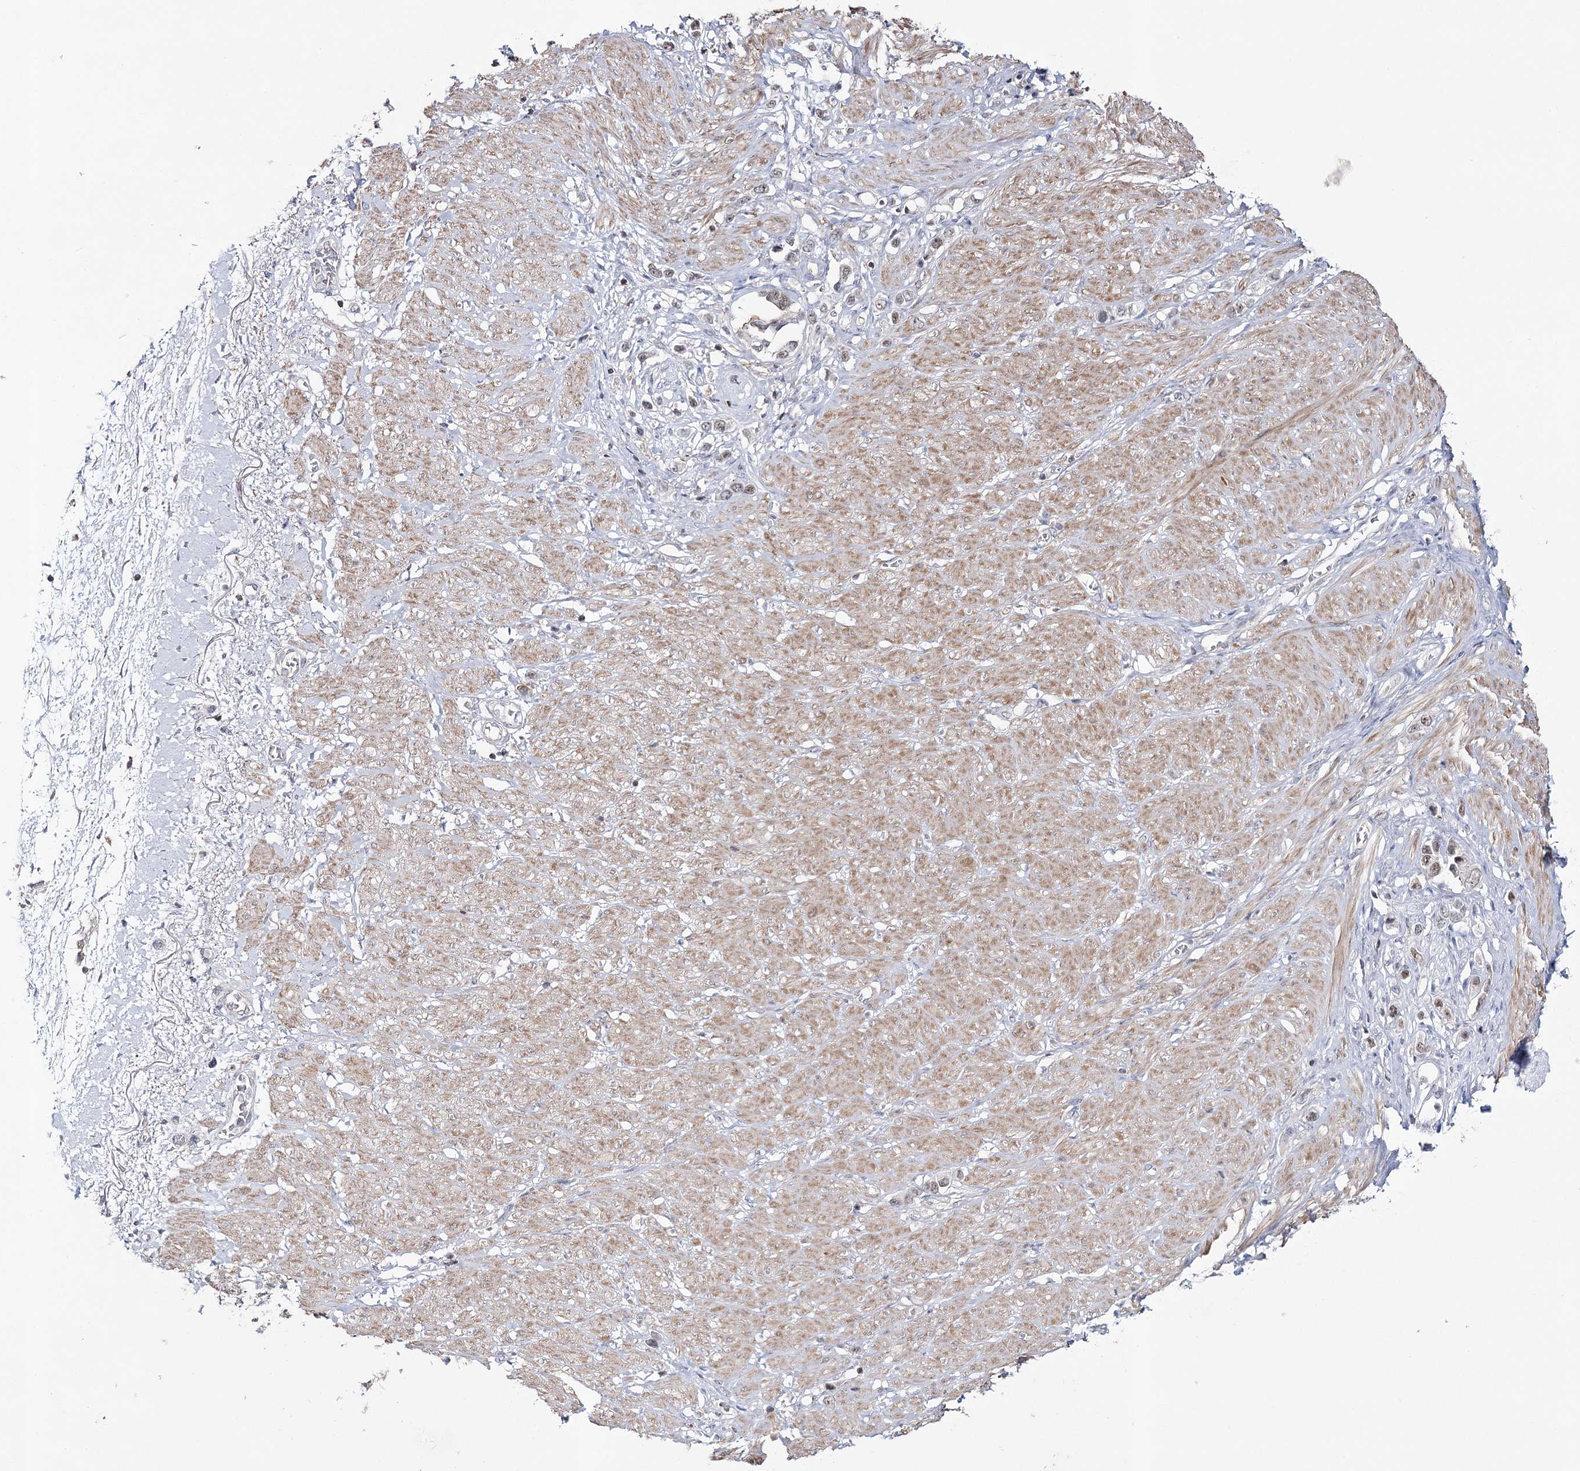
{"staining": {"intensity": "weak", "quantity": "<25%", "location": "nuclear"}, "tissue": "stomach cancer", "cell_type": "Tumor cells", "image_type": "cancer", "snomed": [{"axis": "morphology", "description": "Adenocarcinoma, NOS"}, {"axis": "topography", "description": "Stomach"}], "caption": "The IHC histopathology image has no significant positivity in tumor cells of stomach cancer tissue.", "gene": "ZC3H8", "patient": {"sex": "female", "age": 65}}